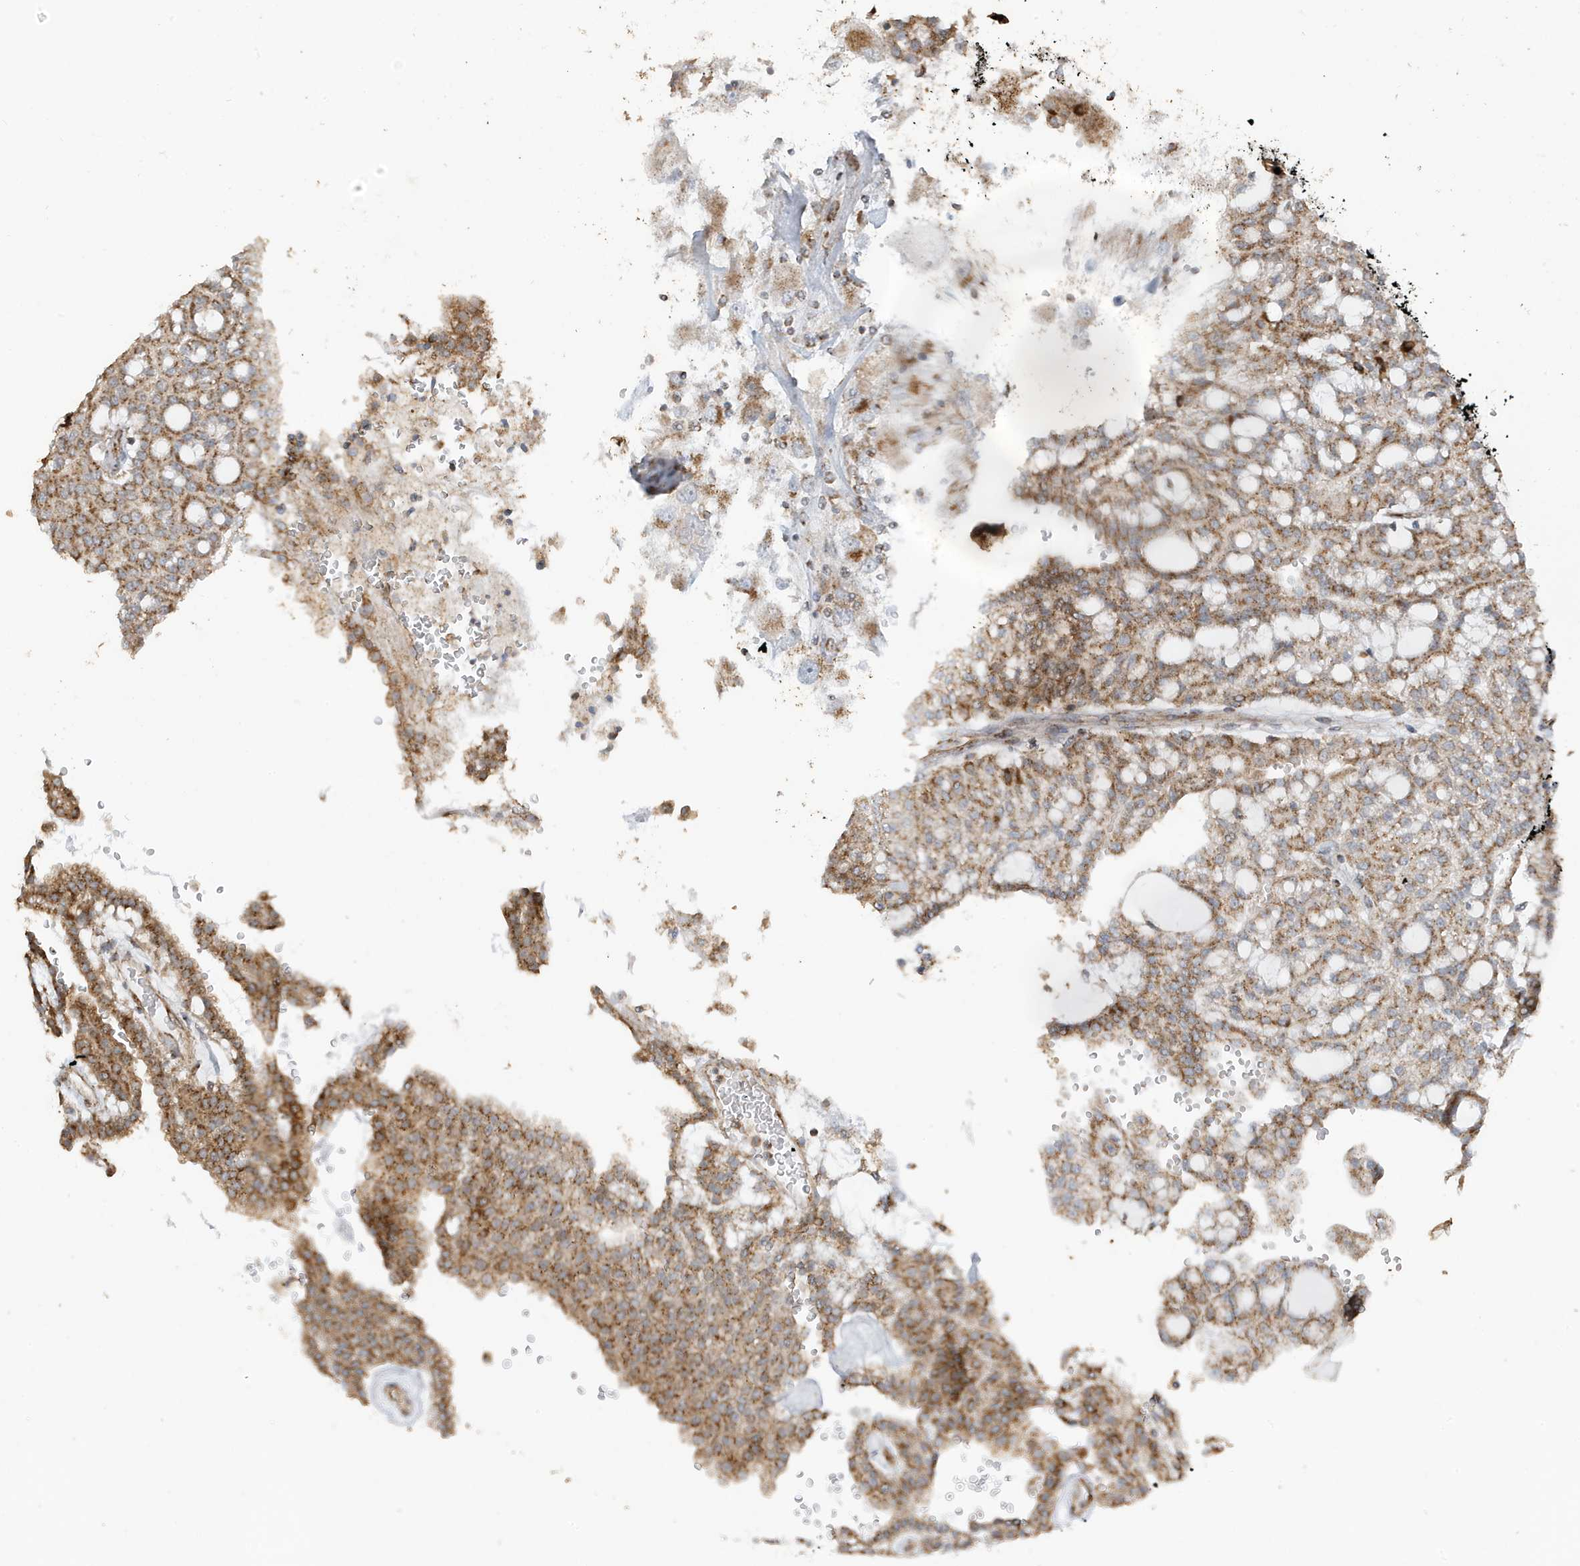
{"staining": {"intensity": "moderate", "quantity": ">75%", "location": "cytoplasmic/membranous"}, "tissue": "renal cancer", "cell_type": "Tumor cells", "image_type": "cancer", "snomed": [{"axis": "morphology", "description": "Adenocarcinoma, NOS"}, {"axis": "topography", "description": "Kidney"}], "caption": "There is medium levels of moderate cytoplasmic/membranous staining in tumor cells of adenocarcinoma (renal), as demonstrated by immunohistochemical staining (brown color).", "gene": "GOLGA4", "patient": {"sex": "male", "age": 63}}